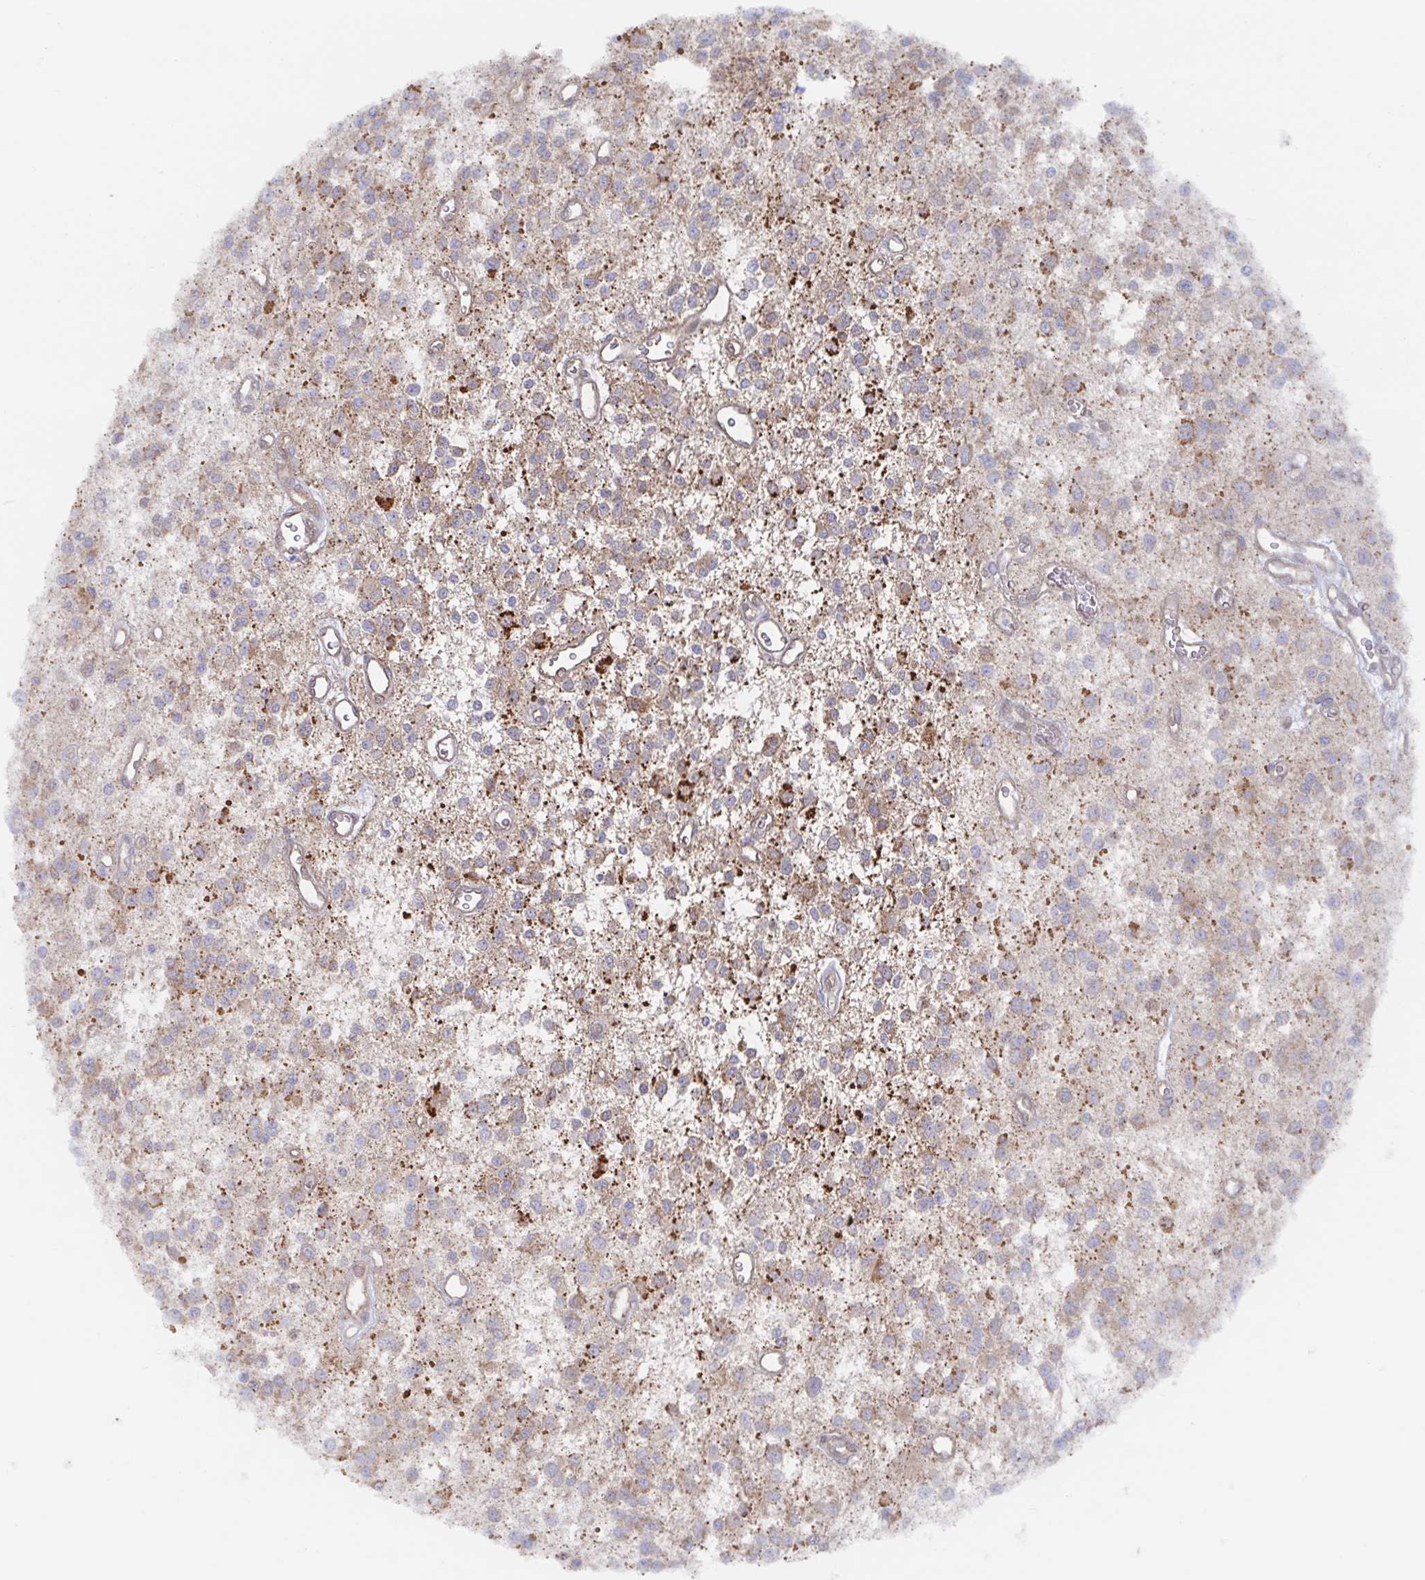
{"staining": {"intensity": "weak", "quantity": "25%-75%", "location": "cytoplasmic/membranous"}, "tissue": "glioma", "cell_type": "Tumor cells", "image_type": "cancer", "snomed": [{"axis": "morphology", "description": "Glioma, malignant, Low grade"}, {"axis": "topography", "description": "Brain"}], "caption": "About 25%-75% of tumor cells in human glioma reveal weak cytoplasmic/membranous protein staining as visualized by brown immunohistochemical staining.", "gene": "AGFG2", "patient": {"sex": "male", "age": 43}}